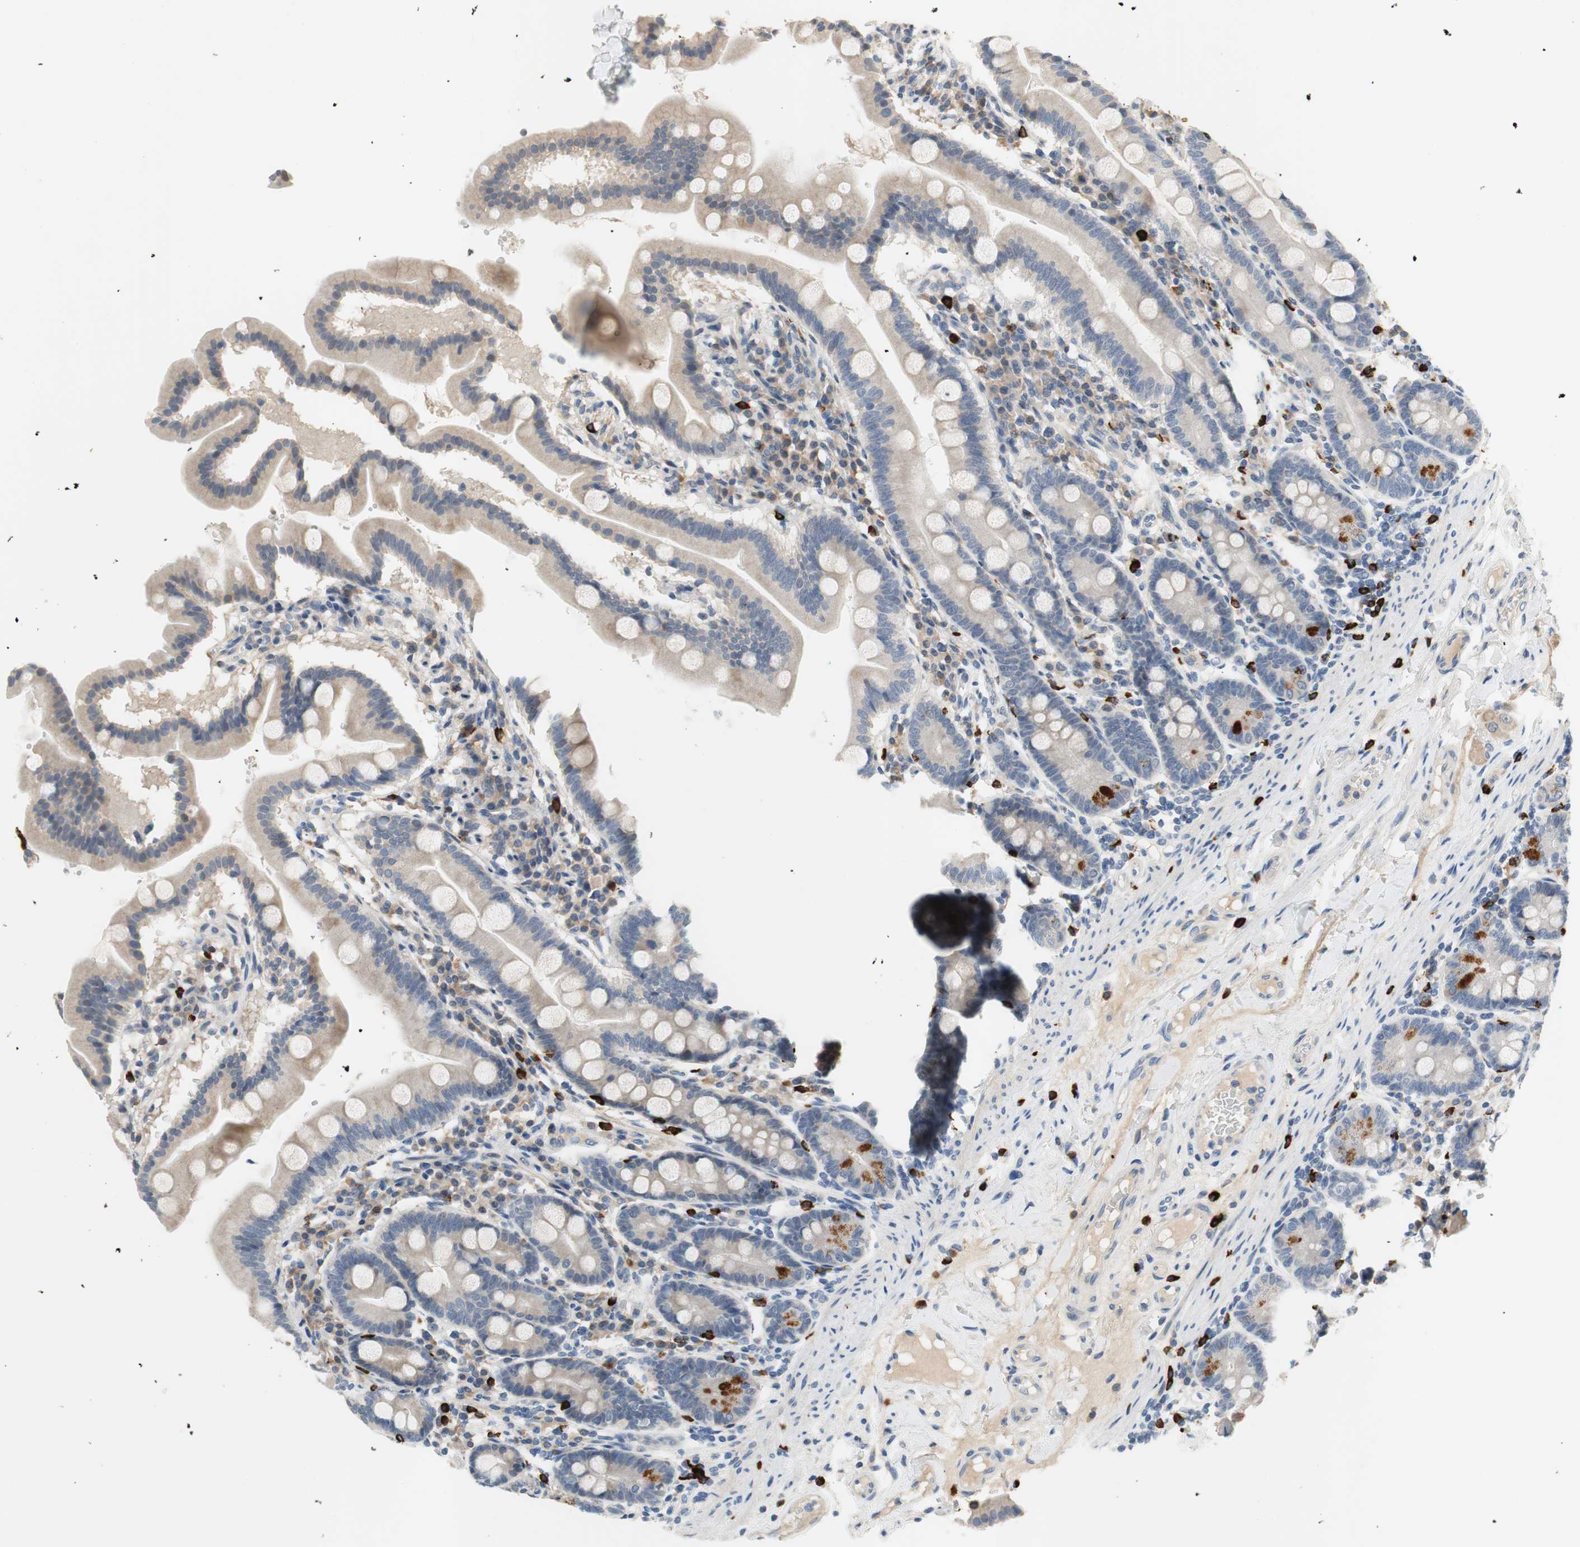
{"staining": {"intensity": "weak", "quantity": ">75%", "location": "cytoplasmic/membranous"}, "tissue": "duodenum", "cell_type": "Glandular cells", "image_type": "normal", "snomed": [{"axis": "morphology", "description": "Normal tissue, NOS"}, {"axis": "topography", "description": "Duodenum"}], "caption": "Immunohistochemistry image of normal duodenum: human duodenum stained using IHC shows low levels of weak protein expression localized specifically in the cytoplasmic/membranous of glandular cells, appearing as a cytoplasmic/membranous brown color.", "gene": "COL12A1", "patient": {"sex": "male", "age": 50}}